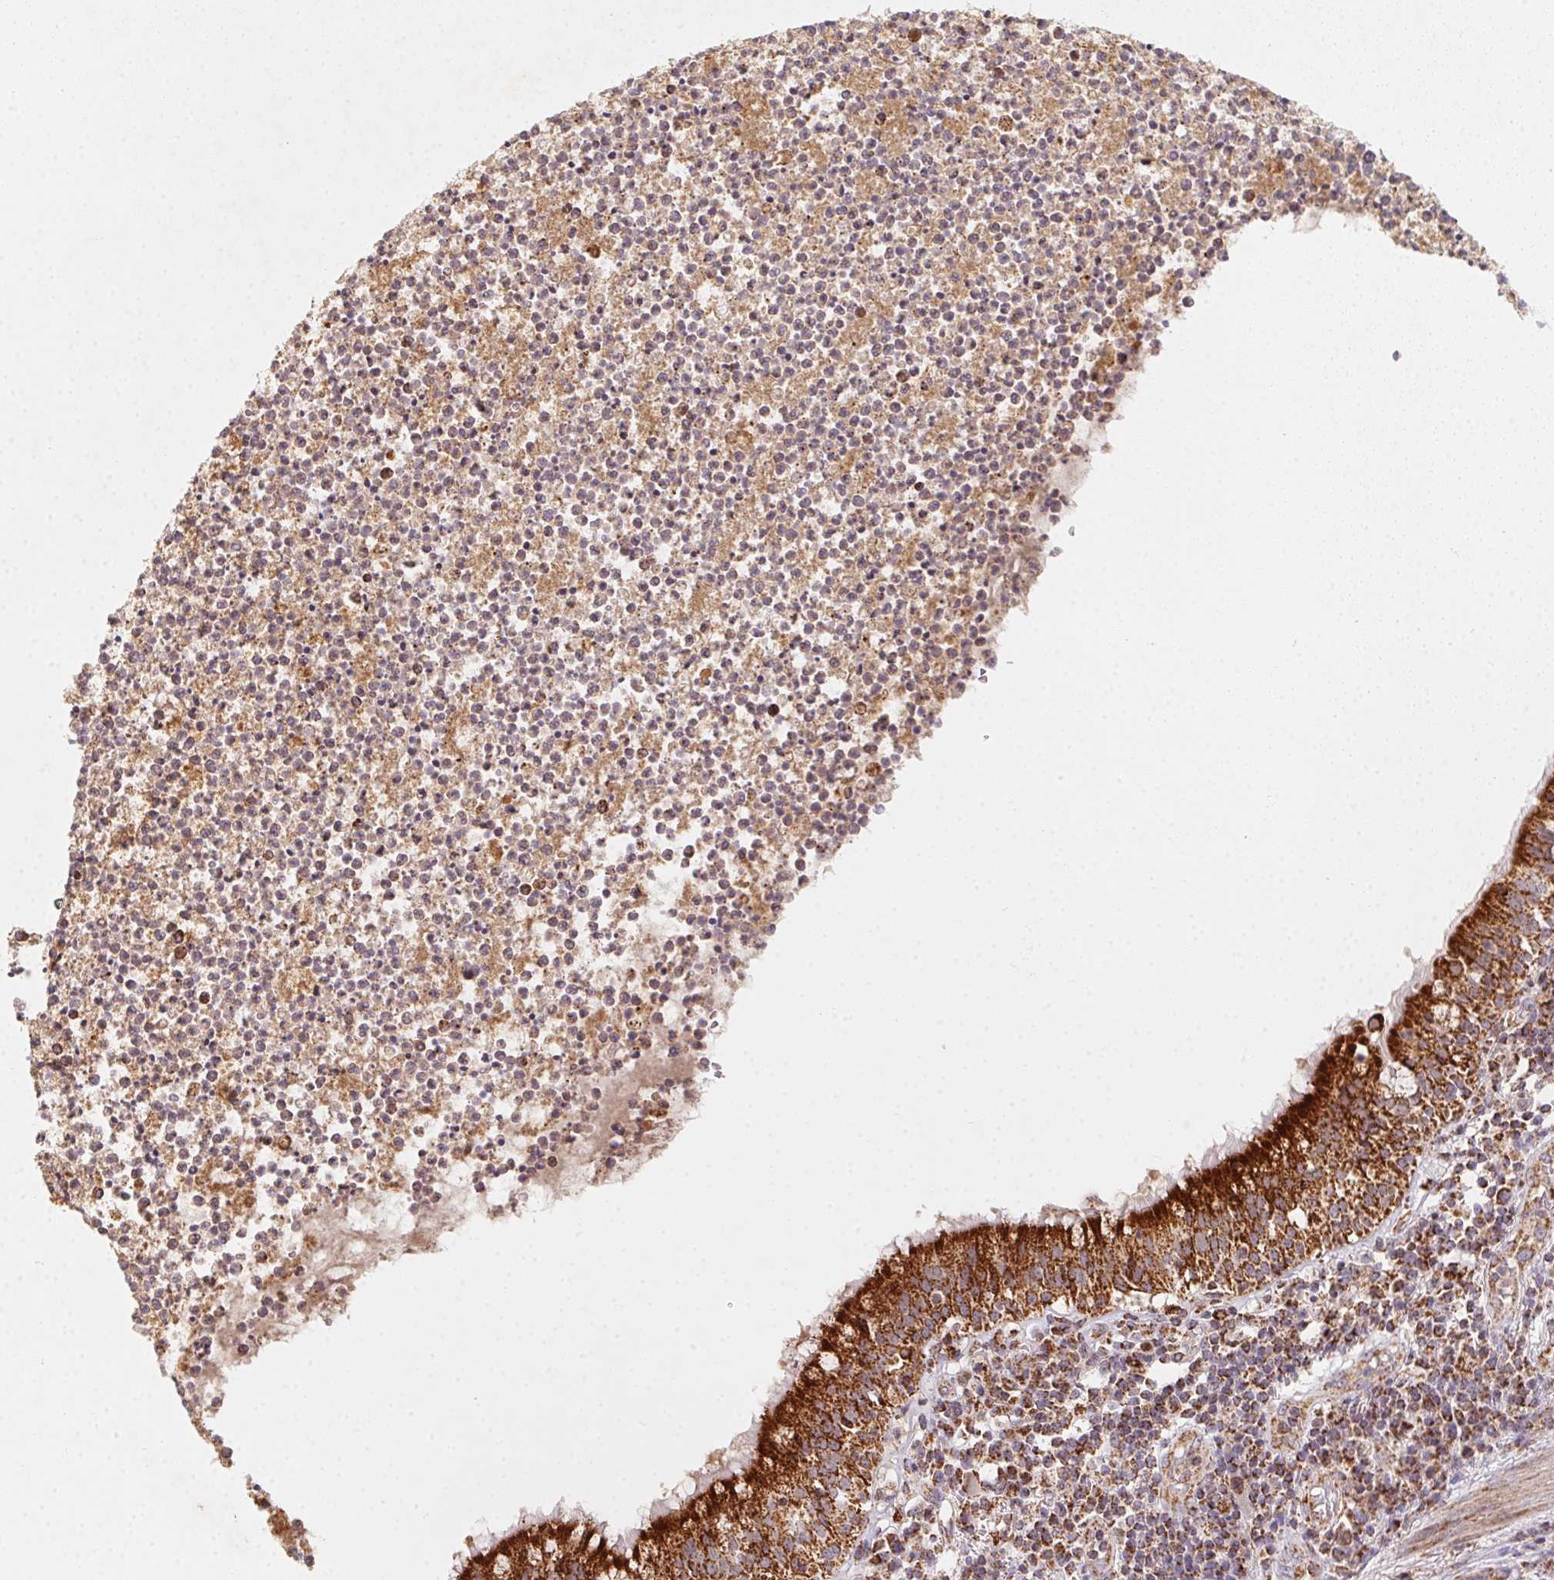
{"staining": {"intensity": "strong", "quantity": ">75%", "location": "cytoplasmic/membranous"}, "tissue": "bronchus", "cell_type": "Respiratory epithelial cells", "image_type": "normal", "snomed": [{"axis": "morphology", "description": "Normal tissue, NOS"}, {"axis": "topography", "description": "Cartilage tissue"}, {"axis": "topography", "description": "Bronchus"}], "caption": "Immunohistochemistry image of benign bronchus: human bronchus stained using immunohistochemistry (IHC) demonstrates high levels of strong protein expression localized specifically in the cytoplasmic/membranous of respiratory epithelial cells, appearing as a cytoplasmic/membranous brown color.", "gene": "NDUFS6", "patient": {"sex": "male", "age": 56}}